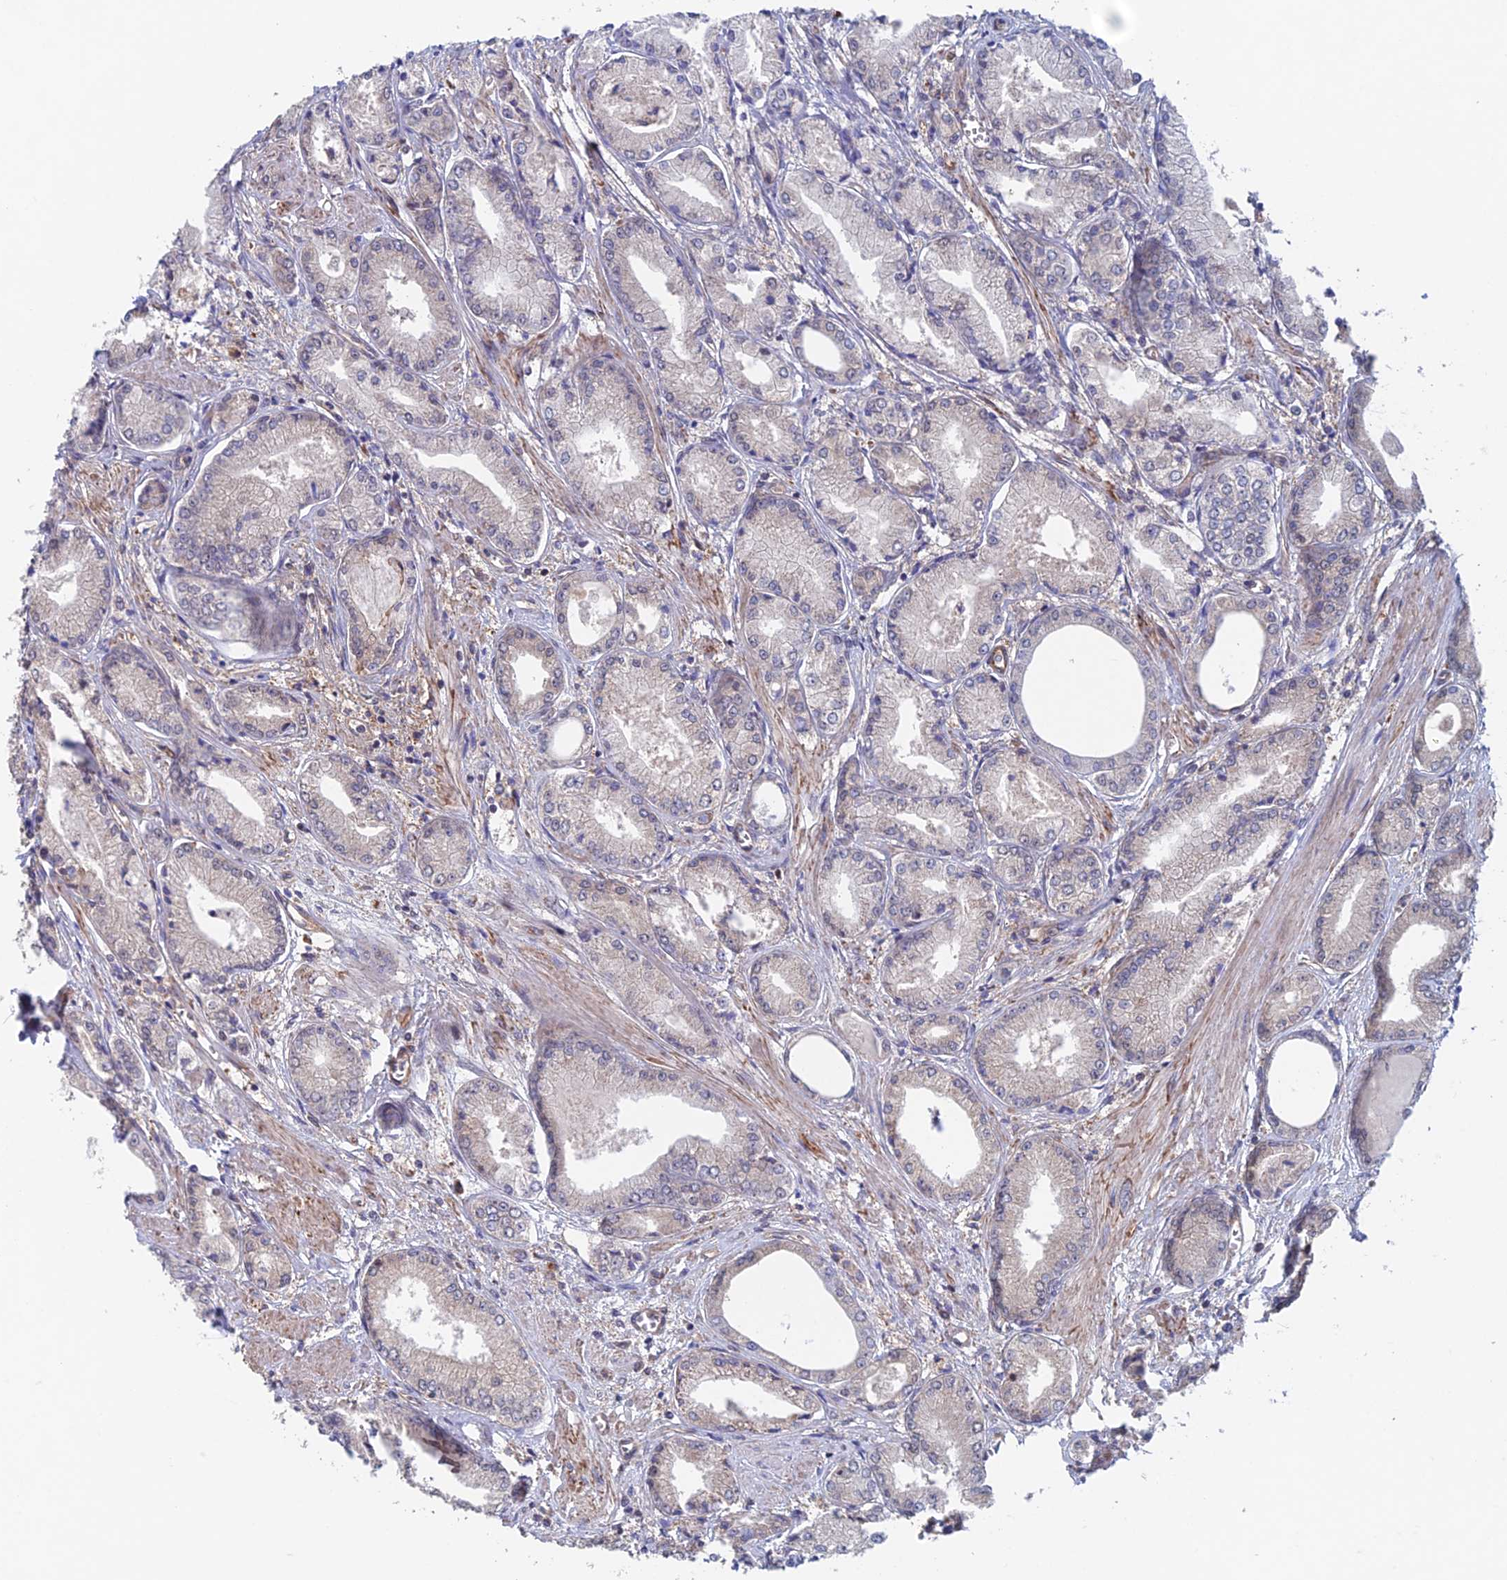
{"staining": {"intensity": "negative", "quantity": "none", "location": "none"}, "tissue": "prostate cancer", "cell_type": "Tumor cells", "image_type": "cancer", "snomed": [{"axis": "morphology", "description": "Adenocarcinoma, Low grade"}, {"axis": "topography", "description": "Prostate"}], "caption": "IHC micrograph of neoplastic tissue: human prostate cancer stained with DAB displays no significant protein staining in tumor cells. (DAB immunohistochemistry visualized using brightfield microscopy, high magnification).", "gene": "NUDT16L1", "patient": {"sex": "male", "age": 60}}